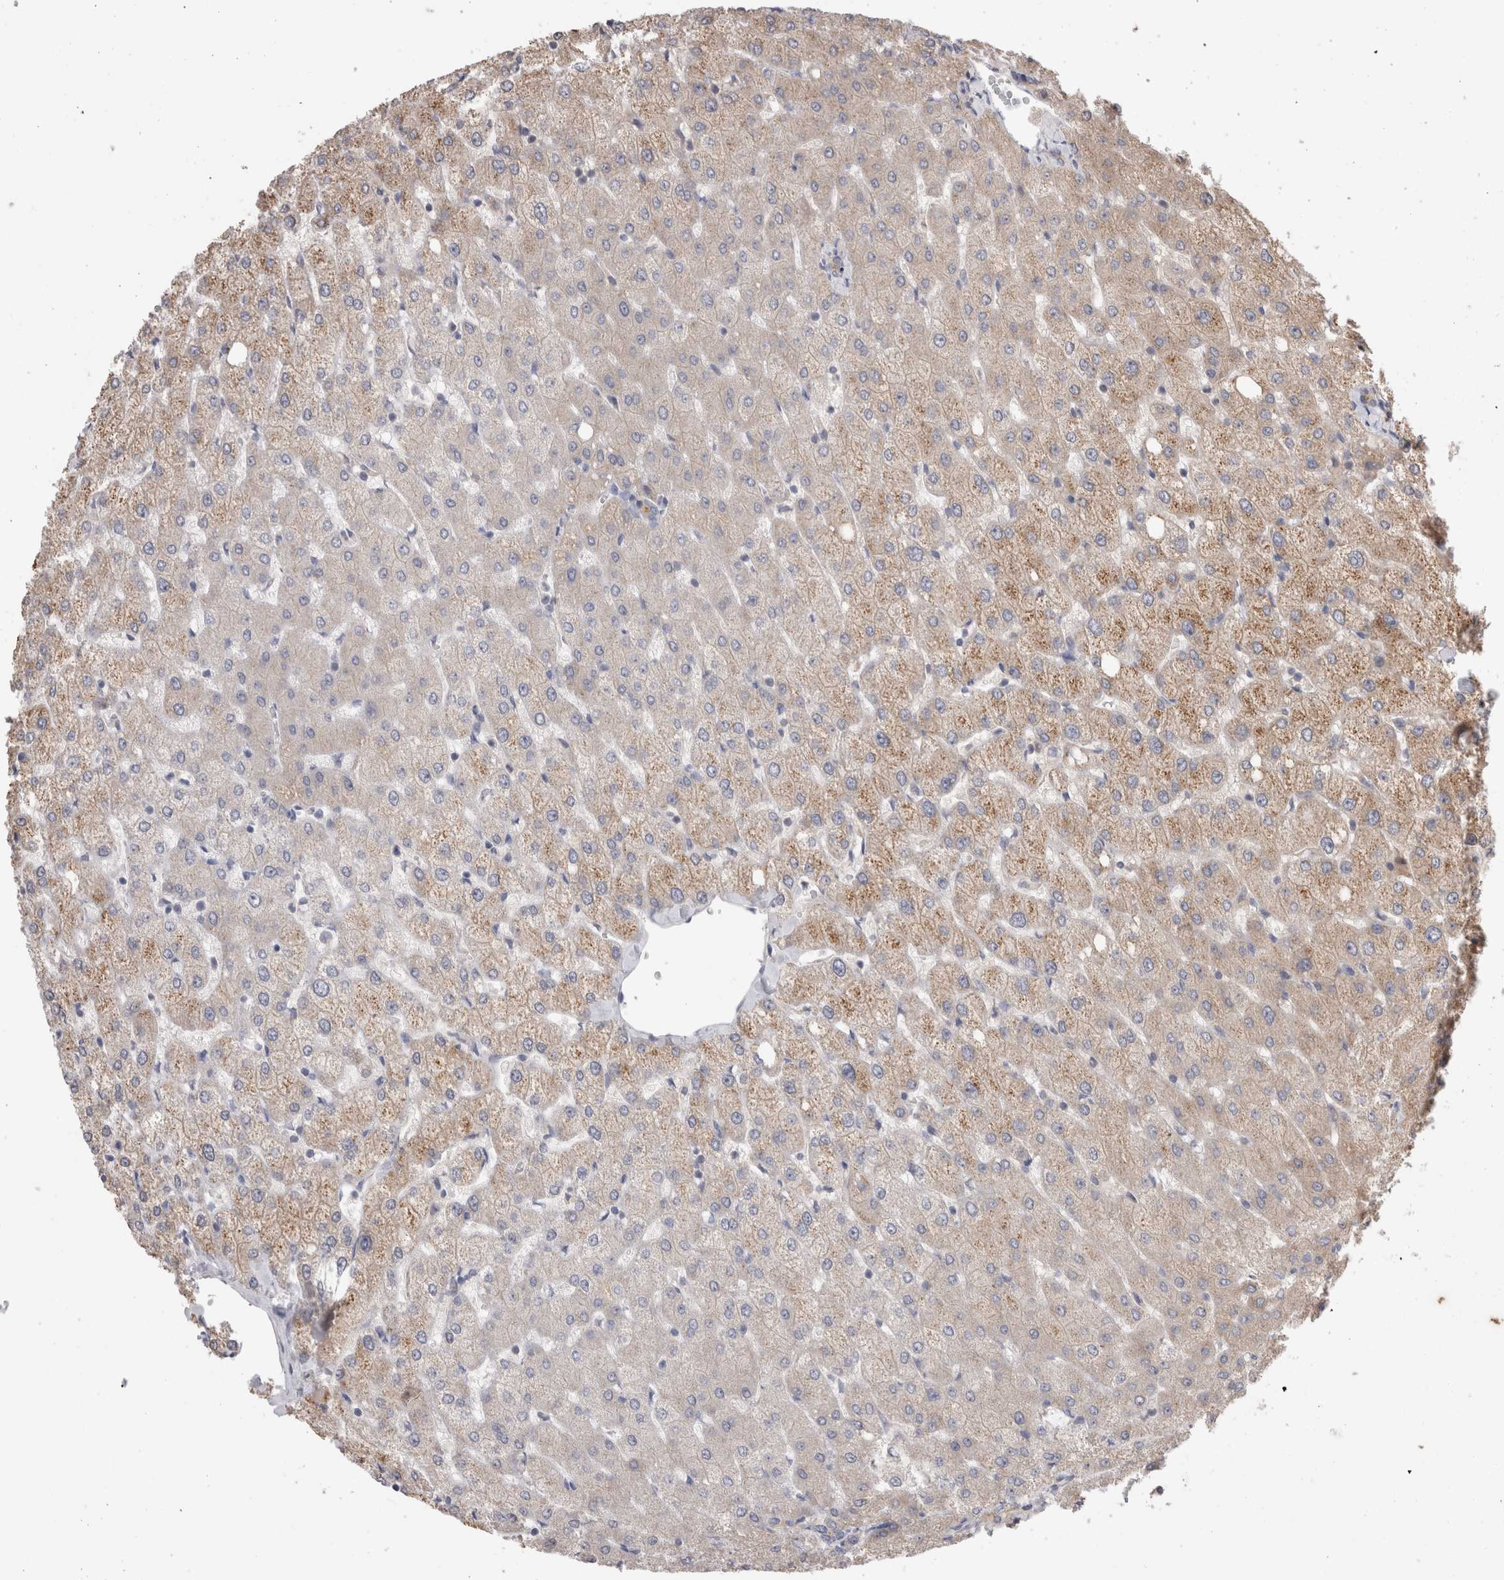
{"staining": {"intensity": "negative", "quantity": "none", "location": "none"}, "tissue": "liver", "cell_type": "Cholangiocytes", "image_type": "normal", "snomed": [{"axis": "morphology", "description": "Normal tissue, NOS"}, {"axis": "topography", "description": "Liver"}], "caption": "Immunohistochemistry (IHC) image of benign liver stained for a protein (brown), which reveals no positivity in cholangiocytes. (DAB (3,3'-diaminobenzidine) immunohistochemistry with hematoxylin counter stain).", "gene": "OTOR", "patient": {"sex": "female", "age": 54}}